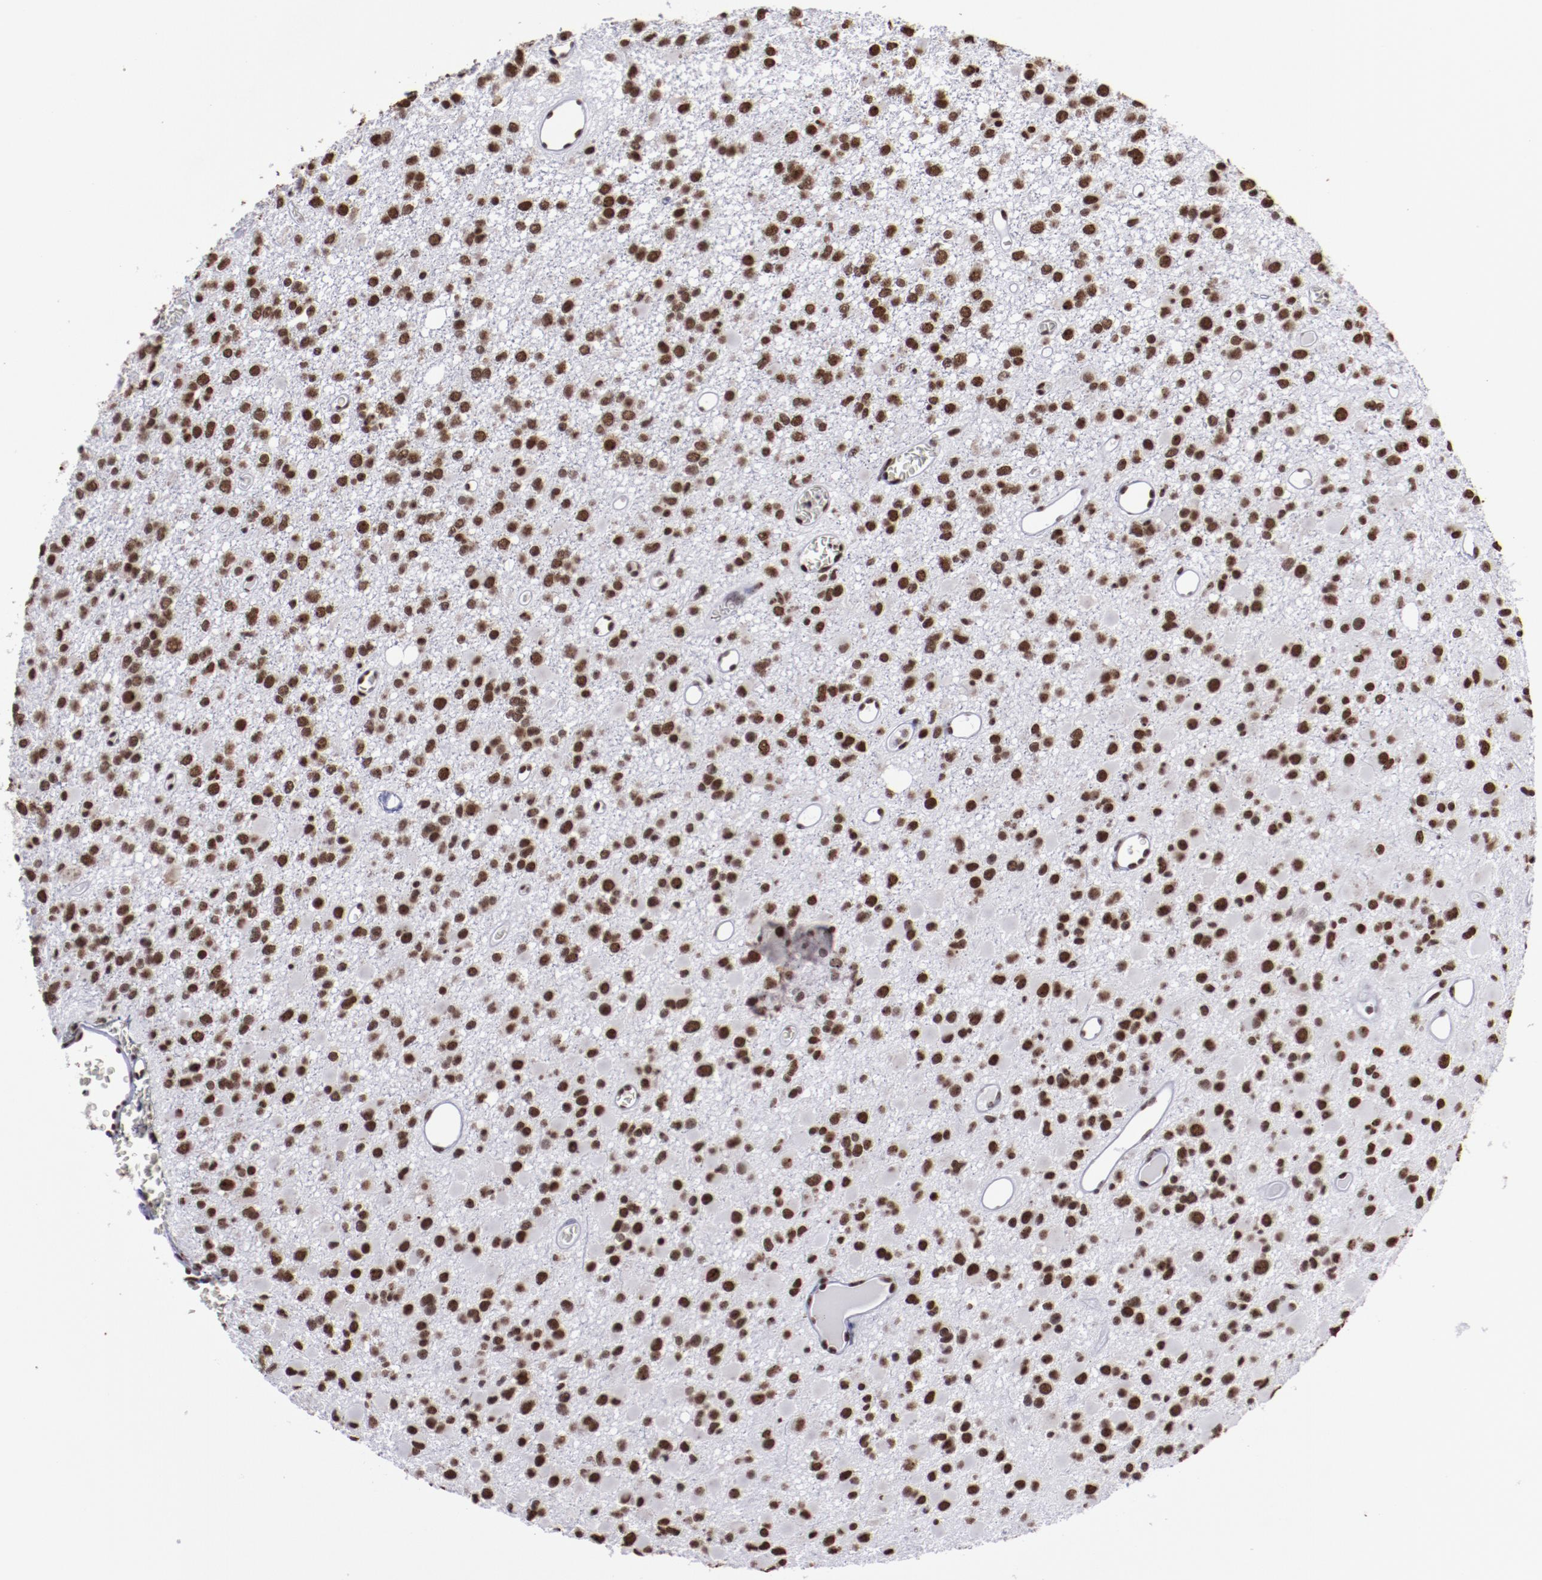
{"staining": {"intensity": "strong", "quantity": ">75%", "location": "nuclear"}, "tissue": "glioma", "cell_type": "Tumor cells", "image_type": "cancer", "snomed": [{"axis": "morphology", "description": "Glioma, malignant, Low grade"}, {"axis": "topography", "description": "Brain"}], "caption": "A histopathology image of human malignant low-grade glioma stained for a protein reveals strong nuclear brown staining in tumor cells.", "gene": "HNRNPA2B1", "patient": {"sex": "male", "age": 42}}